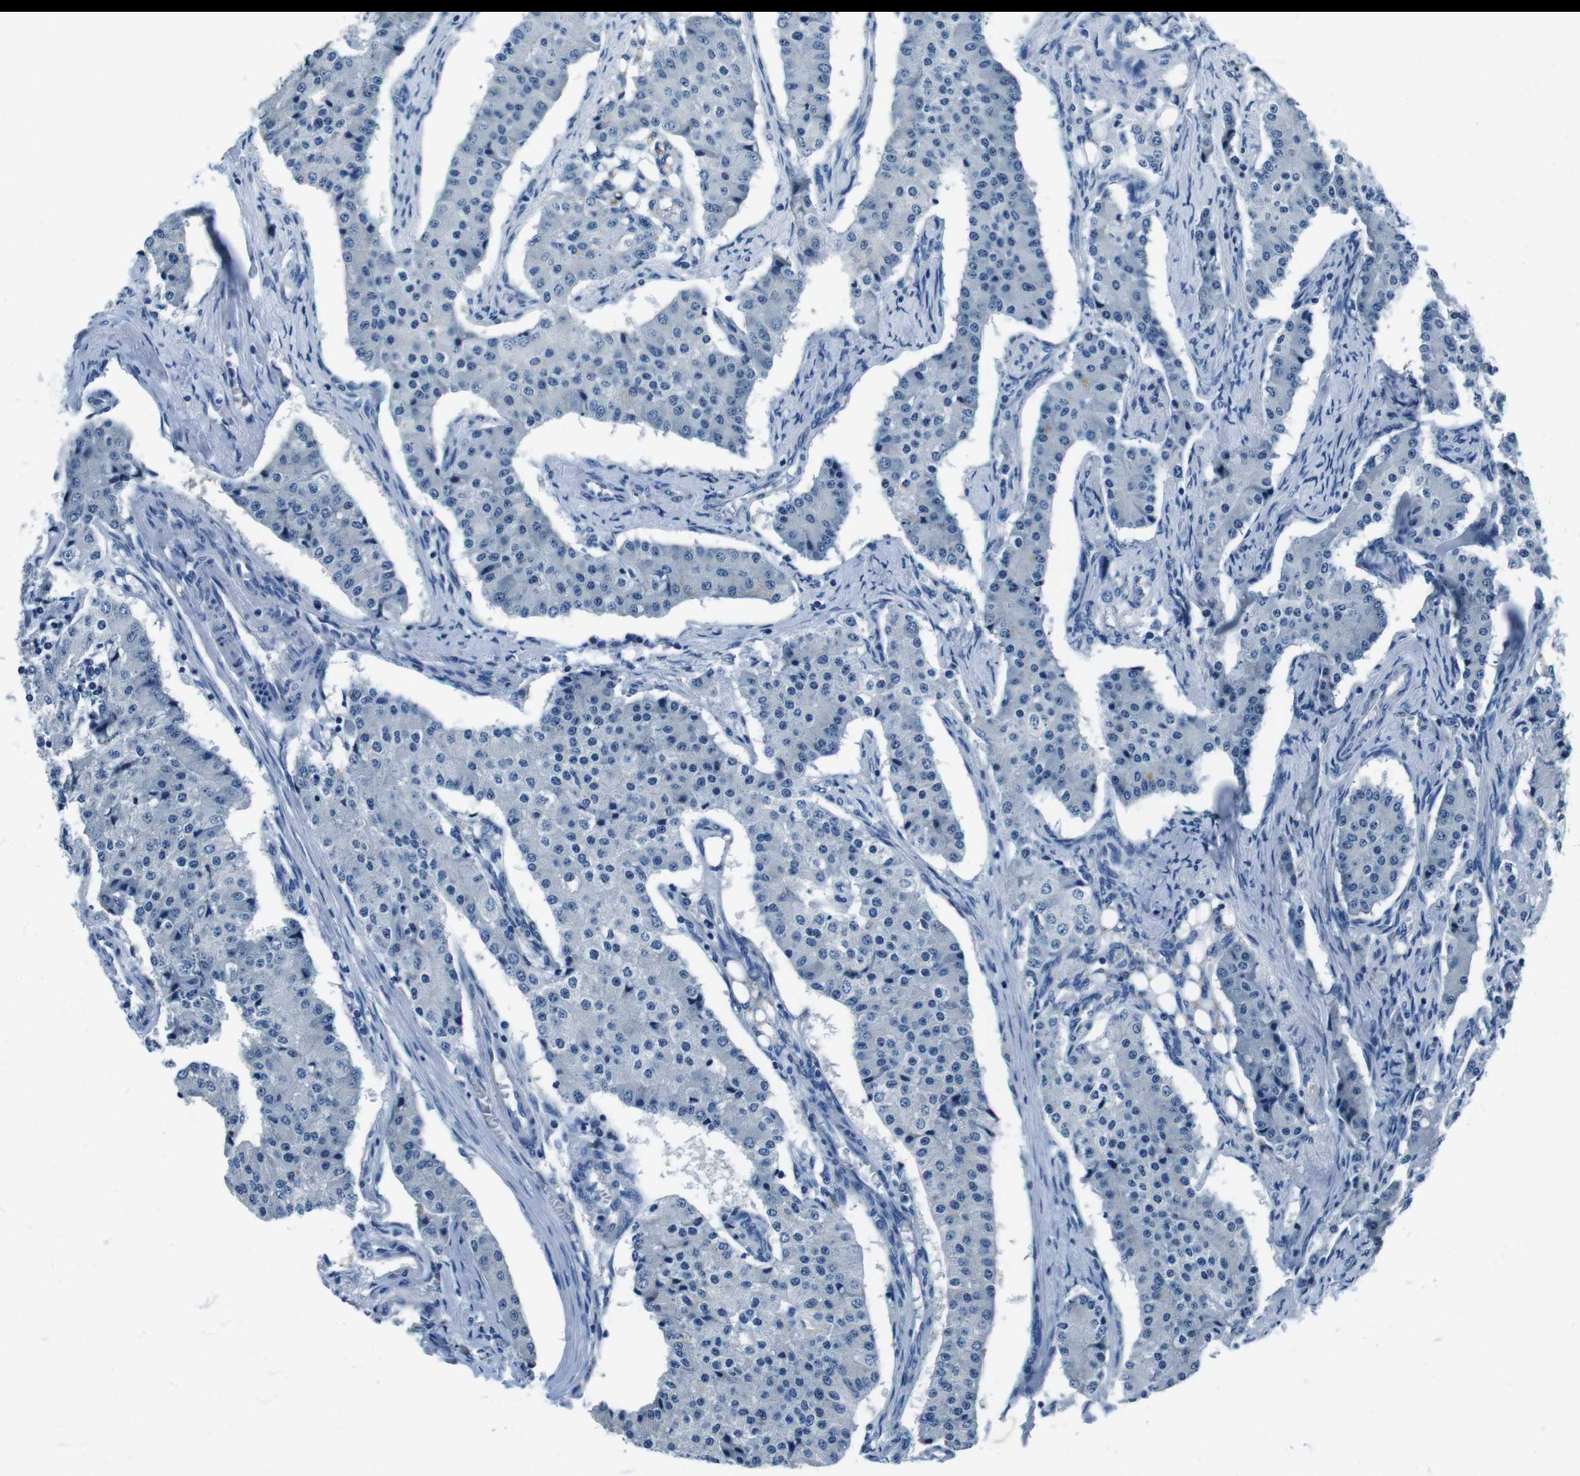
{"staining": {"intensity": "negative", "quantity": "none", "location": "none"}, "tissue": "carcinoid", "cell_type": "Tumor cells", "image_type": "cancer", "snomed": [{"axis": "morphology", "description": "Carcinoid, malignant, NOS"}, {"axis": "topography", "description": "Colon"}], "caption": "The immunohistochemistry (IHC) micrograph has no significant expression in tumor cells of malignant carcinoid tissue. The staining was performed using DAB (3,3'-diaminobenzidine) to visualize the protein expression in brown, while the nuclei were stained in blue with hematoxylin (Magnification: 20x).", "gene": "CASQ1", "patient": {"sex": "female", "age": 52}}